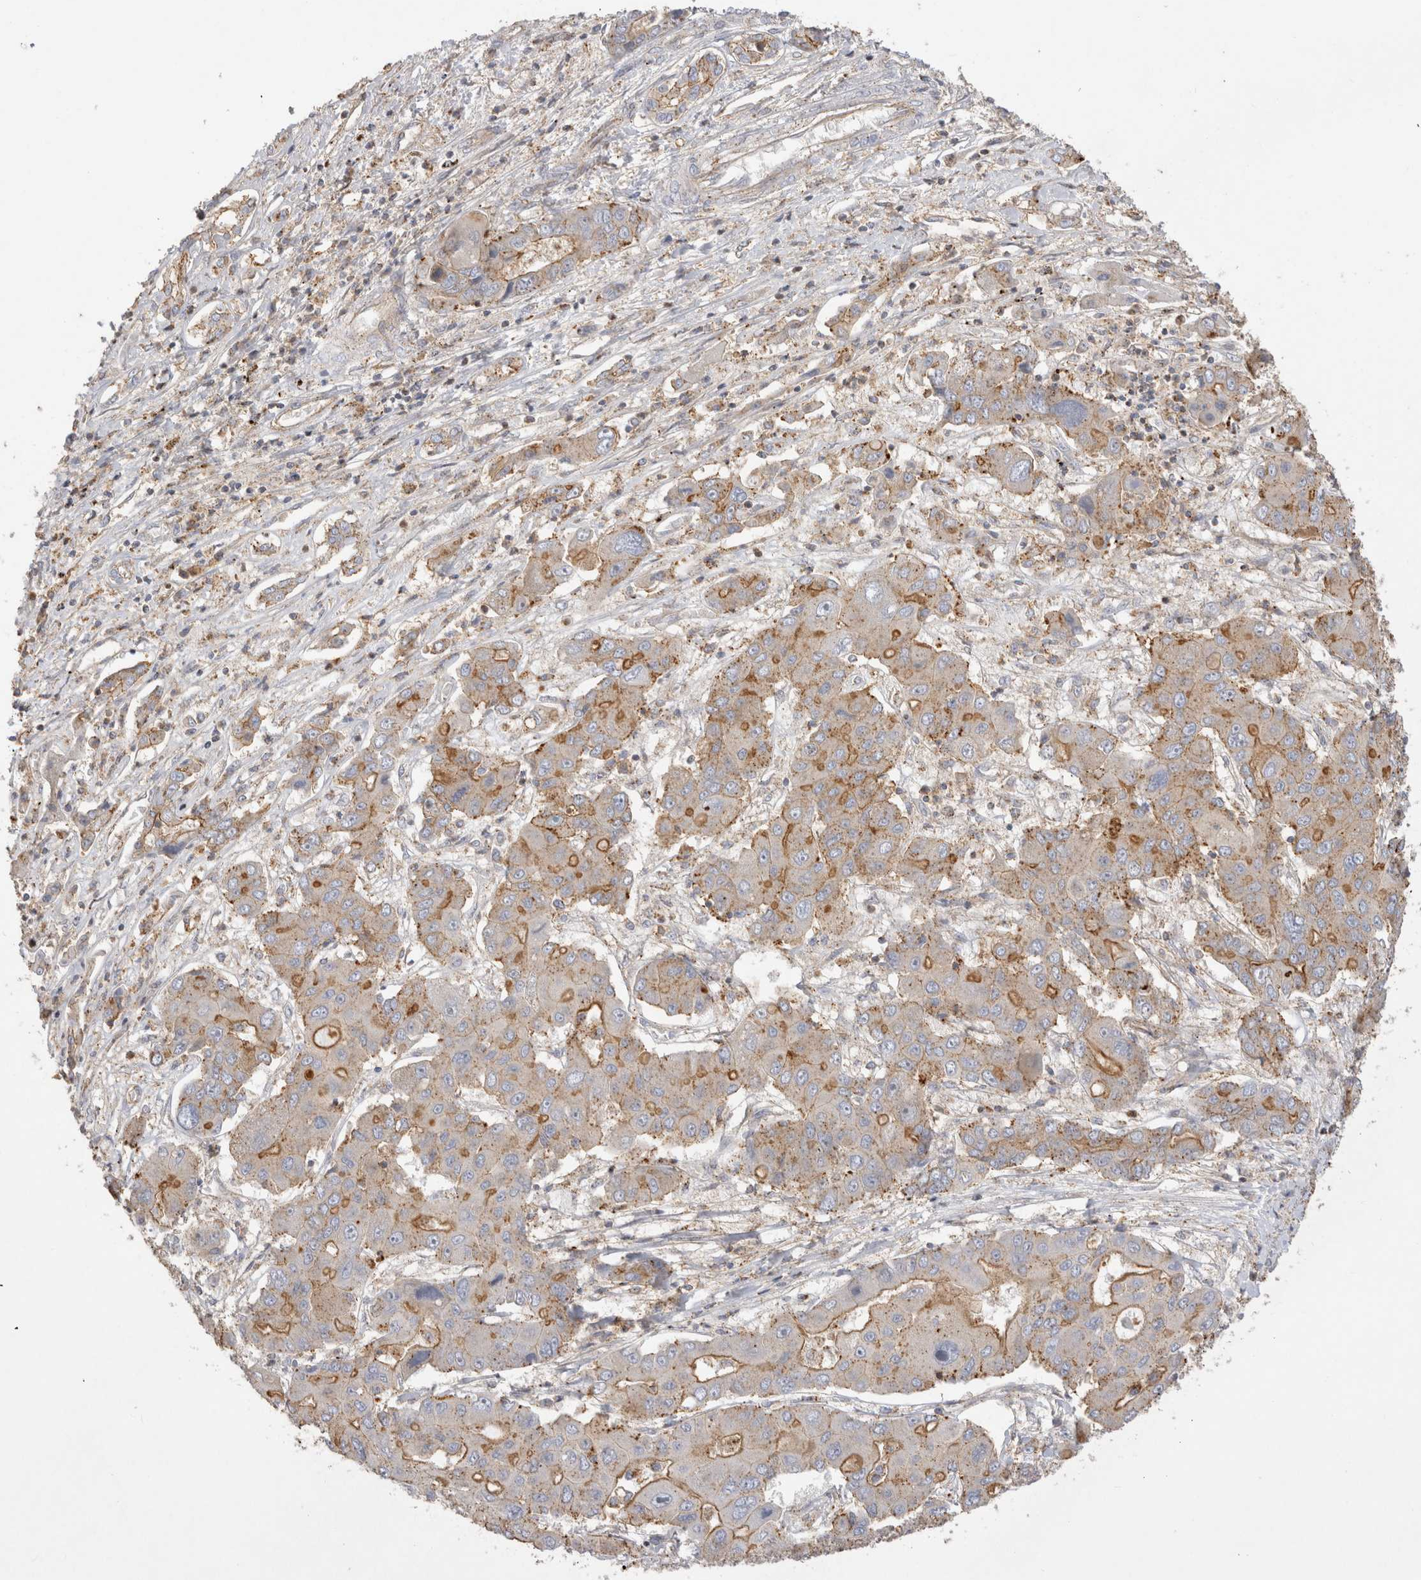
{"staining": {"intensity": "moderate", "quantity": "25%-75%", "location": "cytoplasmic/membranous"}, "tissue": "liver cancer", "cell_type": "Tumor cells", "image_type": "cancer", "snomed": [{"axis": "morphology", "description": "Cholangiocarcinoma"}, {"axis": "topography", "description": "Liver"}], "caption": "This micrograph reveals immunohistochemistry (IHC) staining of human liver cholangiocarcinoma, with medium moderate cytoplasmic/membranous expression in about 25%-75% of tumor cells.", "gene": "CHMP6", "patient": {"sex": "male", "age": 67}}